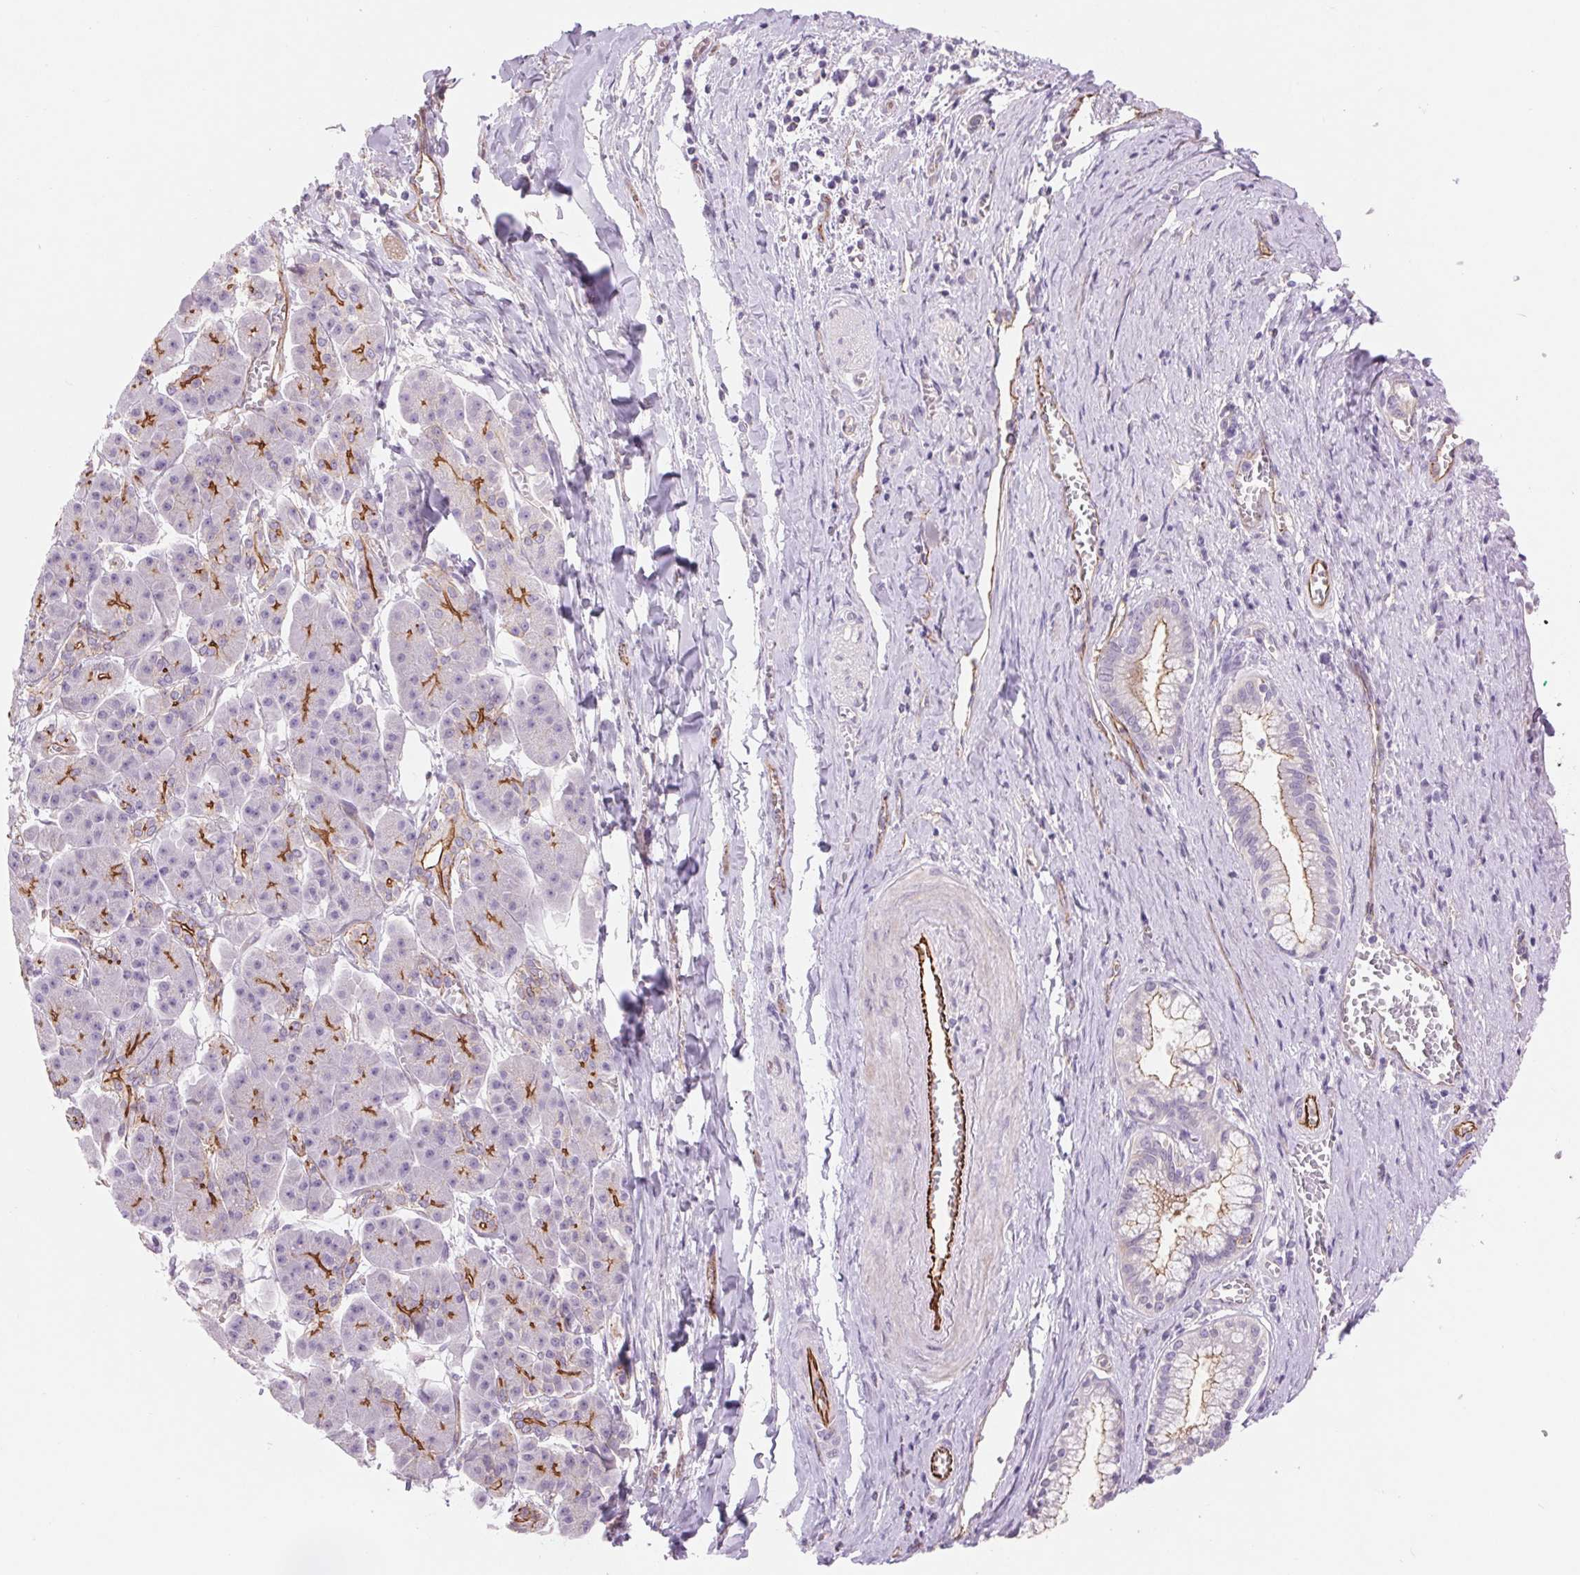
{"staining": {"intensity": "moderate", "quantity": "25%-75%", "location": "cytoplasmic/membranous"}, "tissue": "pancreatic cancer", "cell_type": "Tumor cells", "image_type": "cancer", "snomed": [{"axis": "morphology", "description": "Normal tissue, NOS"}, {"axis": "morphology", "description": "Adenocarcinoma, NOS"}, {"axis": "topography", "description": "Lymph node"}, {"axis": "topography", "description": "Pancreas"}], "caption": "Immunohistochemical staining of adenocarcinoma (pancreatic) shows moderate cytoplasmic/membranous protein staining in approximately 25%-75% of tumor cells. The staining was performed using DAB, with brown indicating positive protein expression. Nuclei are stained blue with hematoxylin.", "gene": "DIXDC1", "patient": {"sex": "female", "age": 58}}